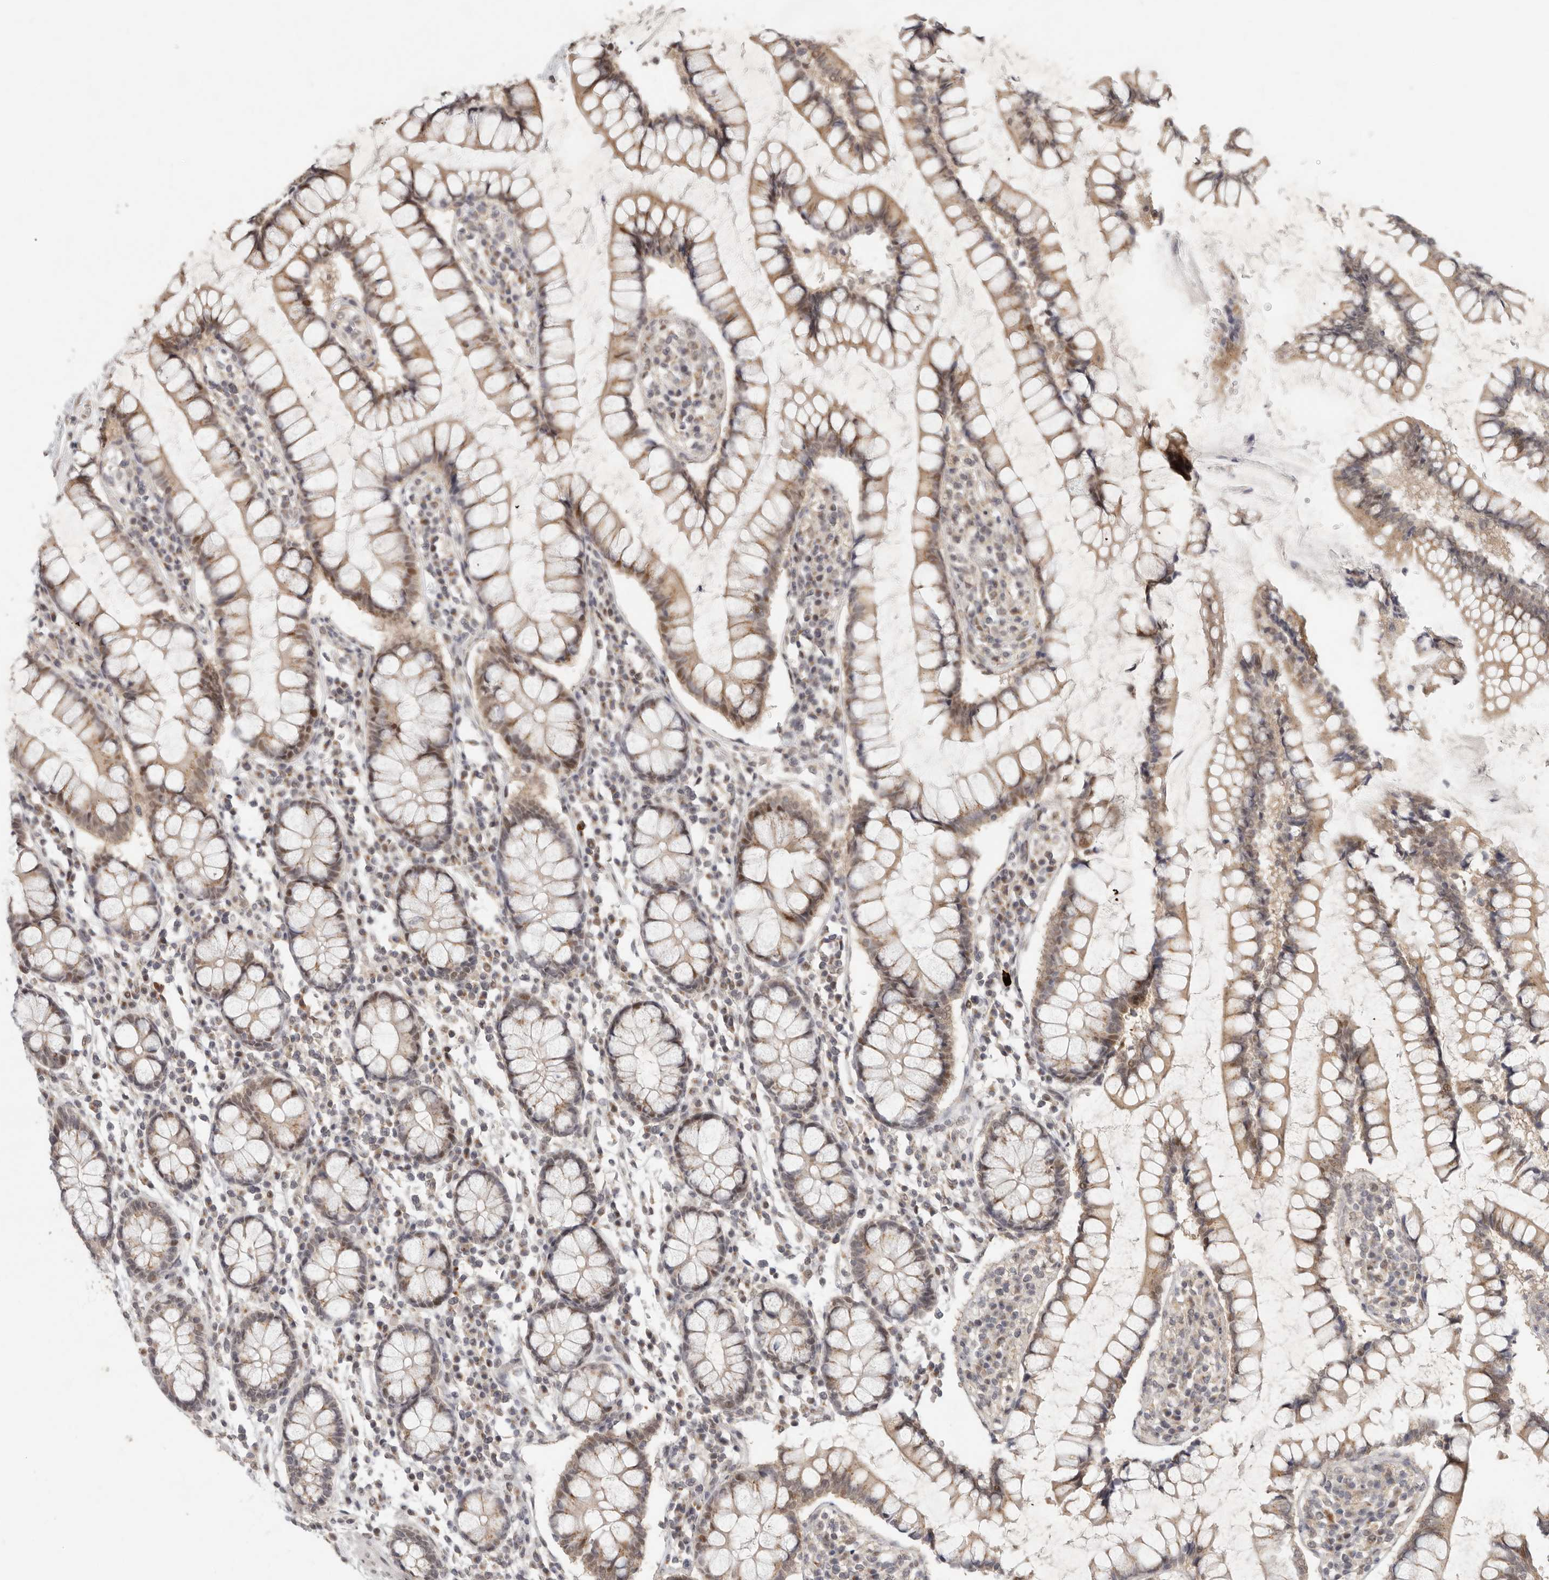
{"staining": {"intensity": "weak", "quantity": ">75%", "location": "cytoplasmic/membranous,nuclear"}, "tissue": "colon", "cell_type": "Endothelial cells", "image_type": "normal", "snomed": [{"axis": "morphology", "description": "Normal tissue, NOS"}, {"axis": "topography", "description": "Colon"}], "caption": "Immunohistochemistry histopathology image of normal colon: colon stained using immunohistochemistry shows low levels of weak protein expression localized specifically in the cytoplasmic/membranous,nuclear of endothelial cells, appearing as a cytoplasmic/membranous,nuclear brown color.", "gene": "LRRC75A", "patient": {"sex": "female", "age": 79}}